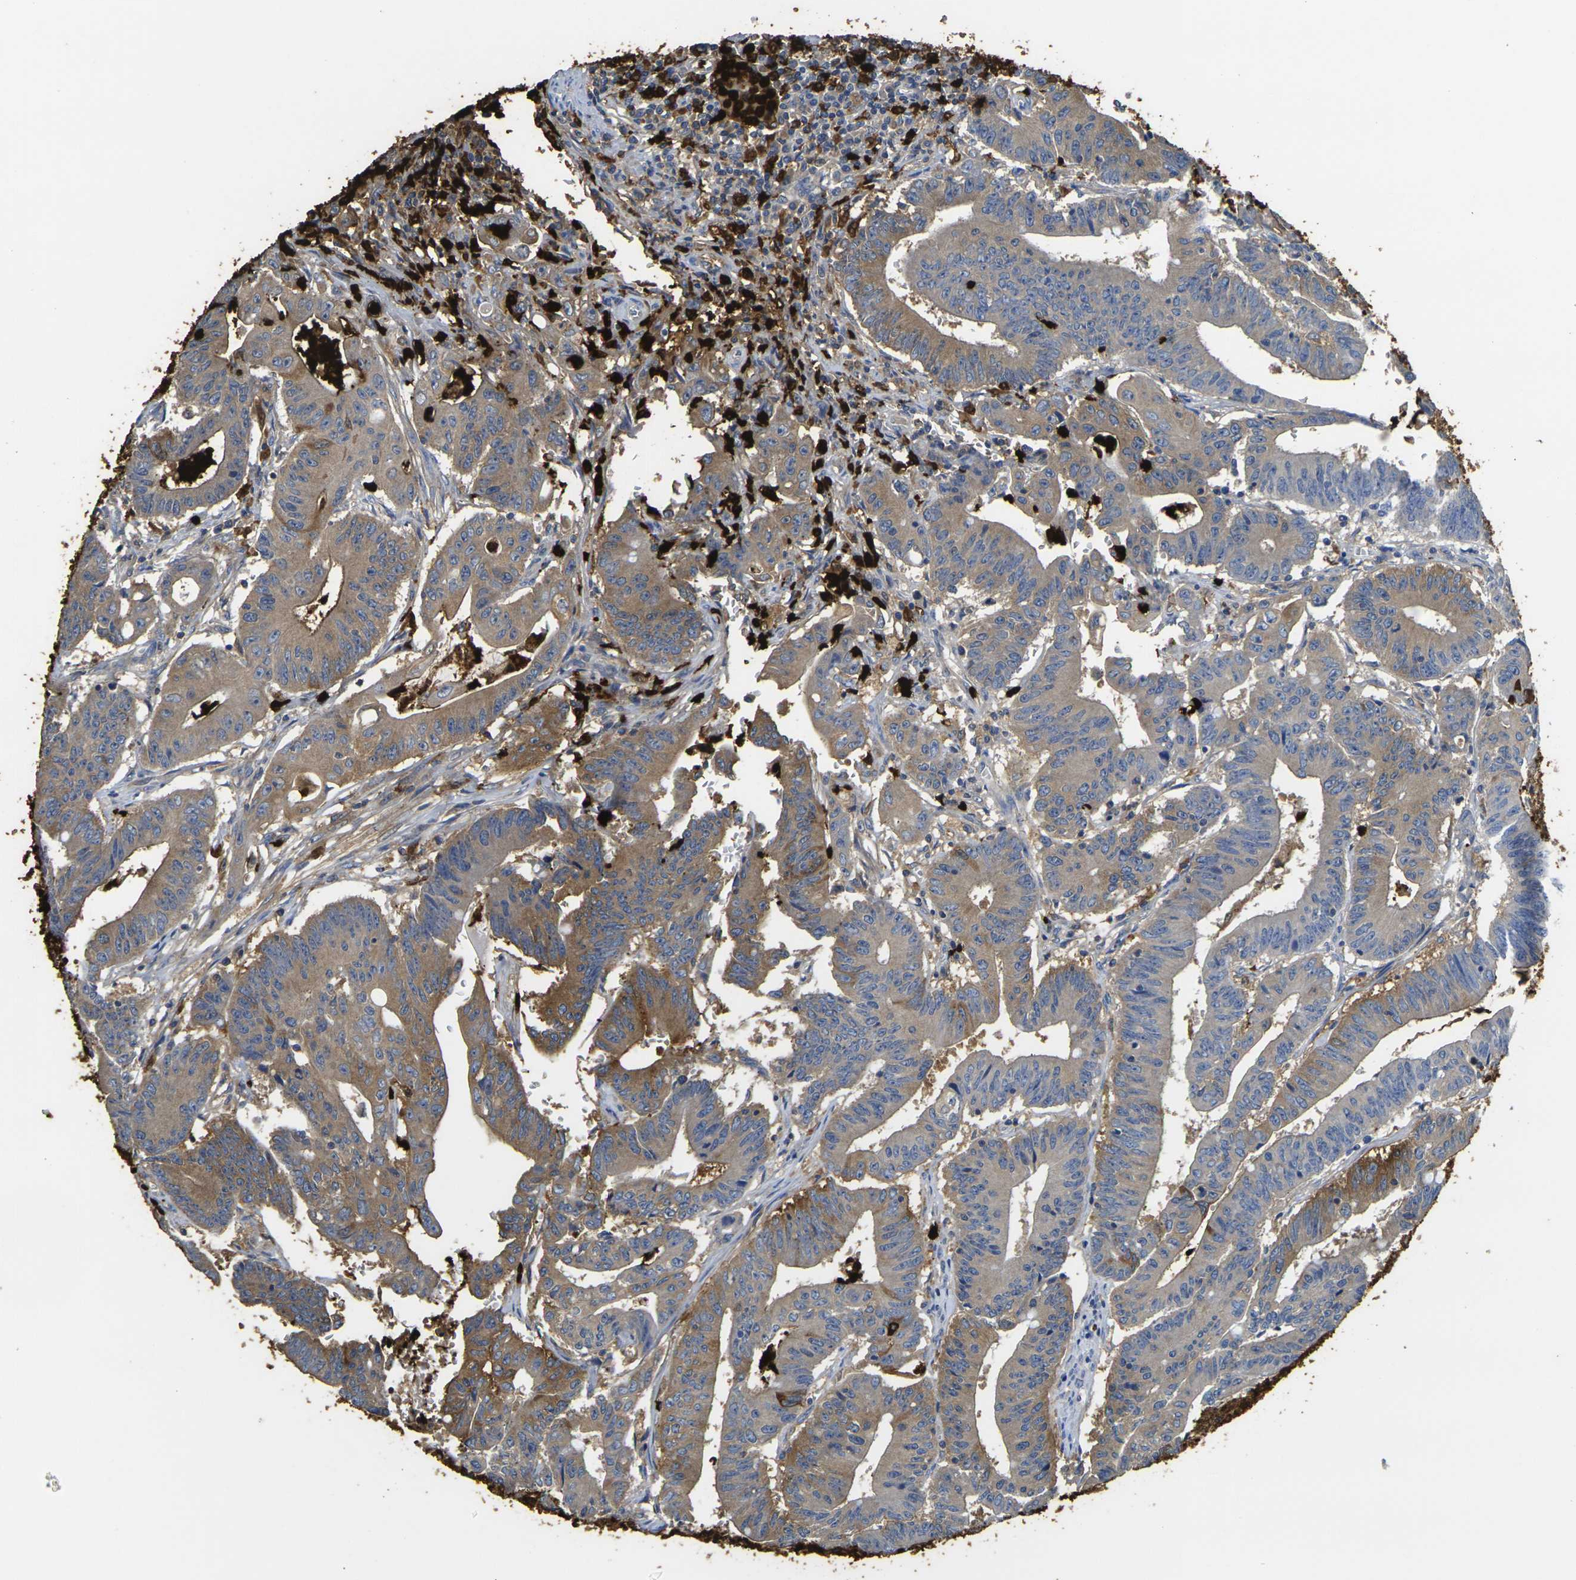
{"staining": {"intensity": "moderate", "quantity": "25%-75%", "location": "cytoplasmic/membranous"}, "tissue": "colorectal cancer", "cell_type": "Tumor cells", "image_type": "cancer", "snomed": [{"axis": "morphology", "description": "Adenocarcinoma, NOS"}, {"axis": "topography", "description": "Colon"}], "caption": "Protein positivity by immunohistochemistry (IHC) shows moderate cytoplasmic/membranous expression in approximately 25%-75% of tumor cells in adenocarcinoma (colorectal).", "gene": "S100A9", "patient": {"sex": "male", "age": 45}}